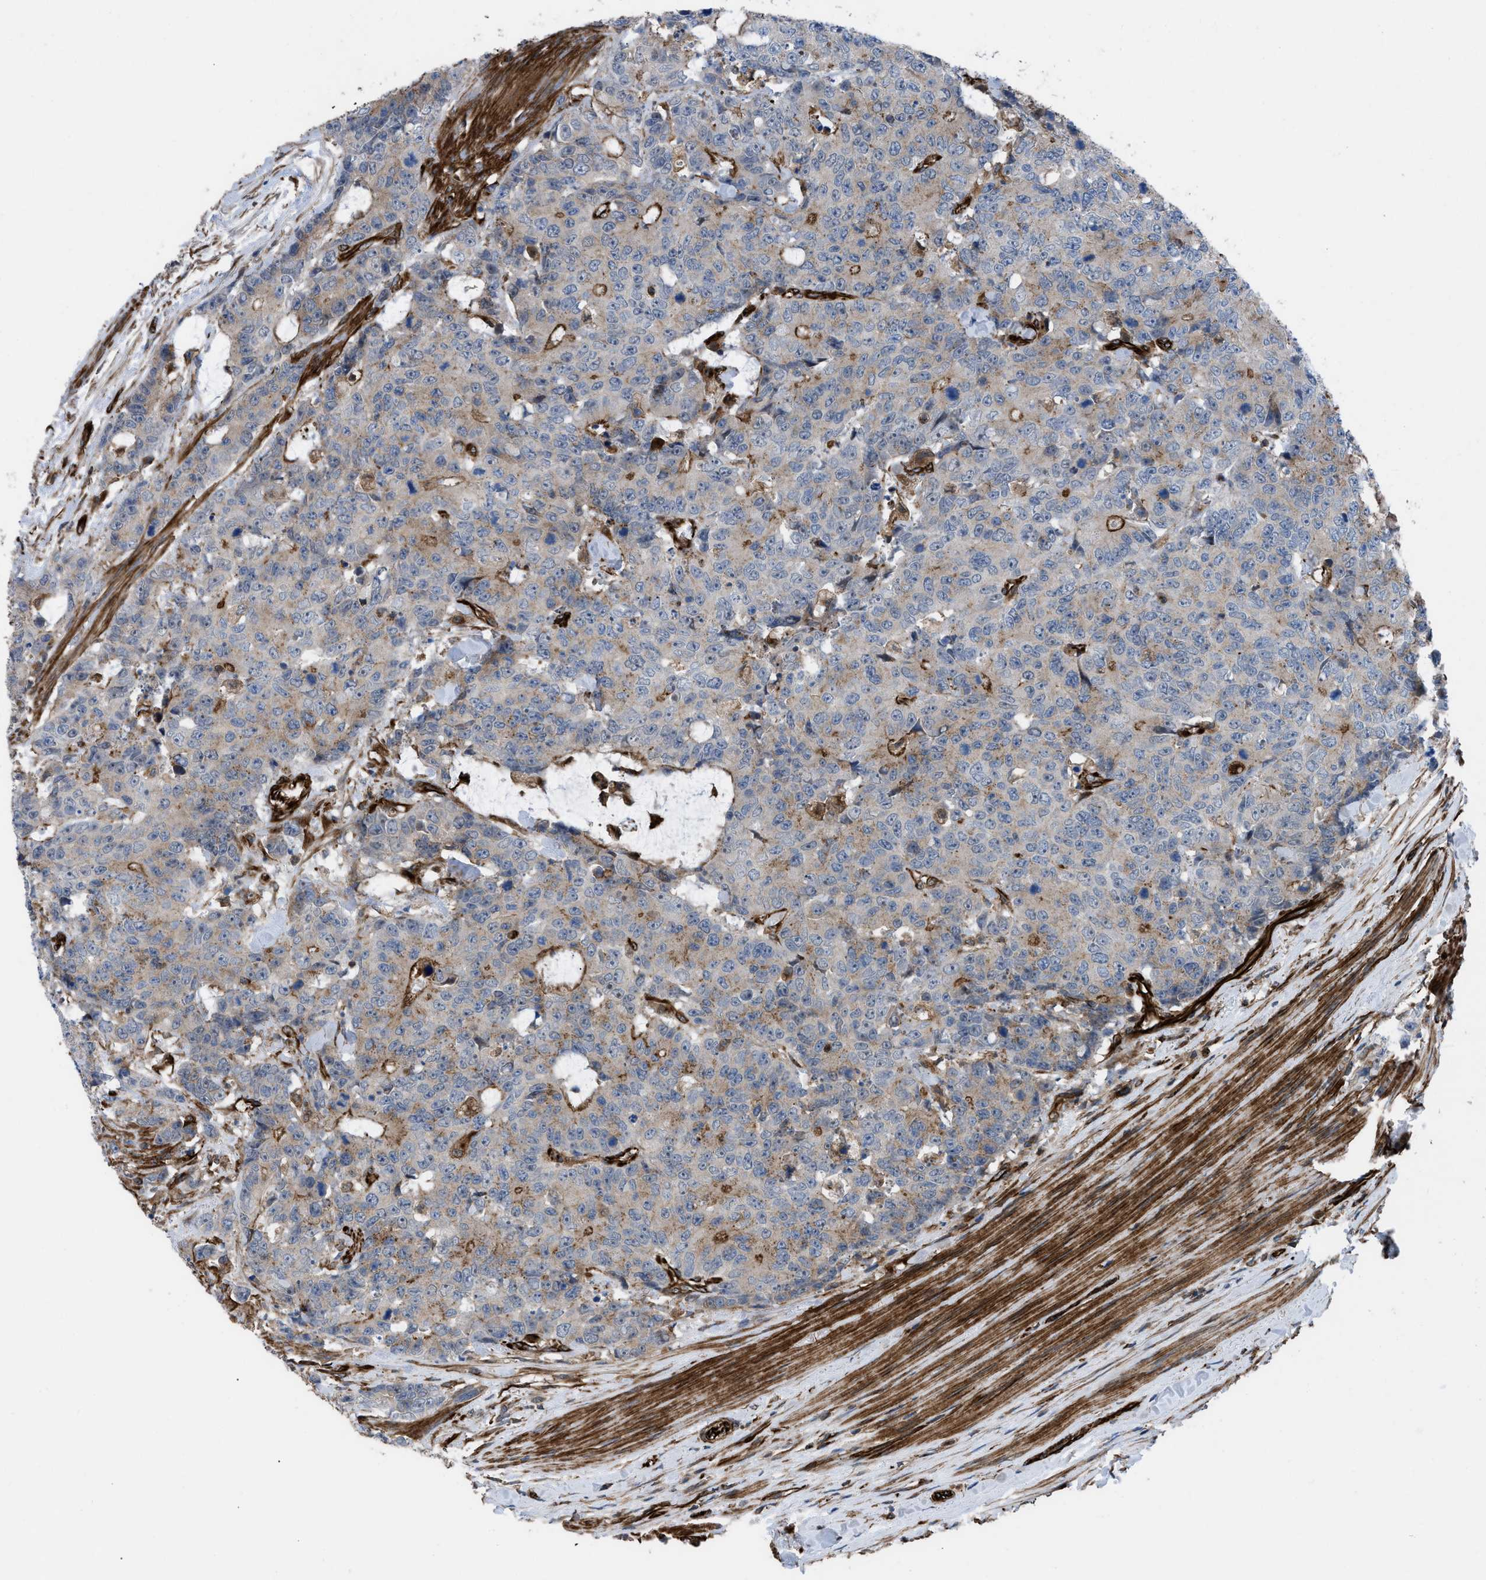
{"staining": {"intensity": "weak", "quantity": "25%-75%", "location": "cytoplasmic/membranous"}, "tissue": "colorectal cancer", "cell_type": "Tumor cells", "image_type": "cancer", "snomed": [{"axis": "morphology", "description": "Adenocarcinoma, NOS"}, {"axis": "topography", "description": "Colon"}], "caption": "Immunohistochemistry of colorectal cancer (adenocarcinoma) reveals low levels of weak cytoplasmic/membranous expression in about 25%-75% of tumor cells.", "gene": "PTPRE", "patient": {"sex": "female", "age": 86}}